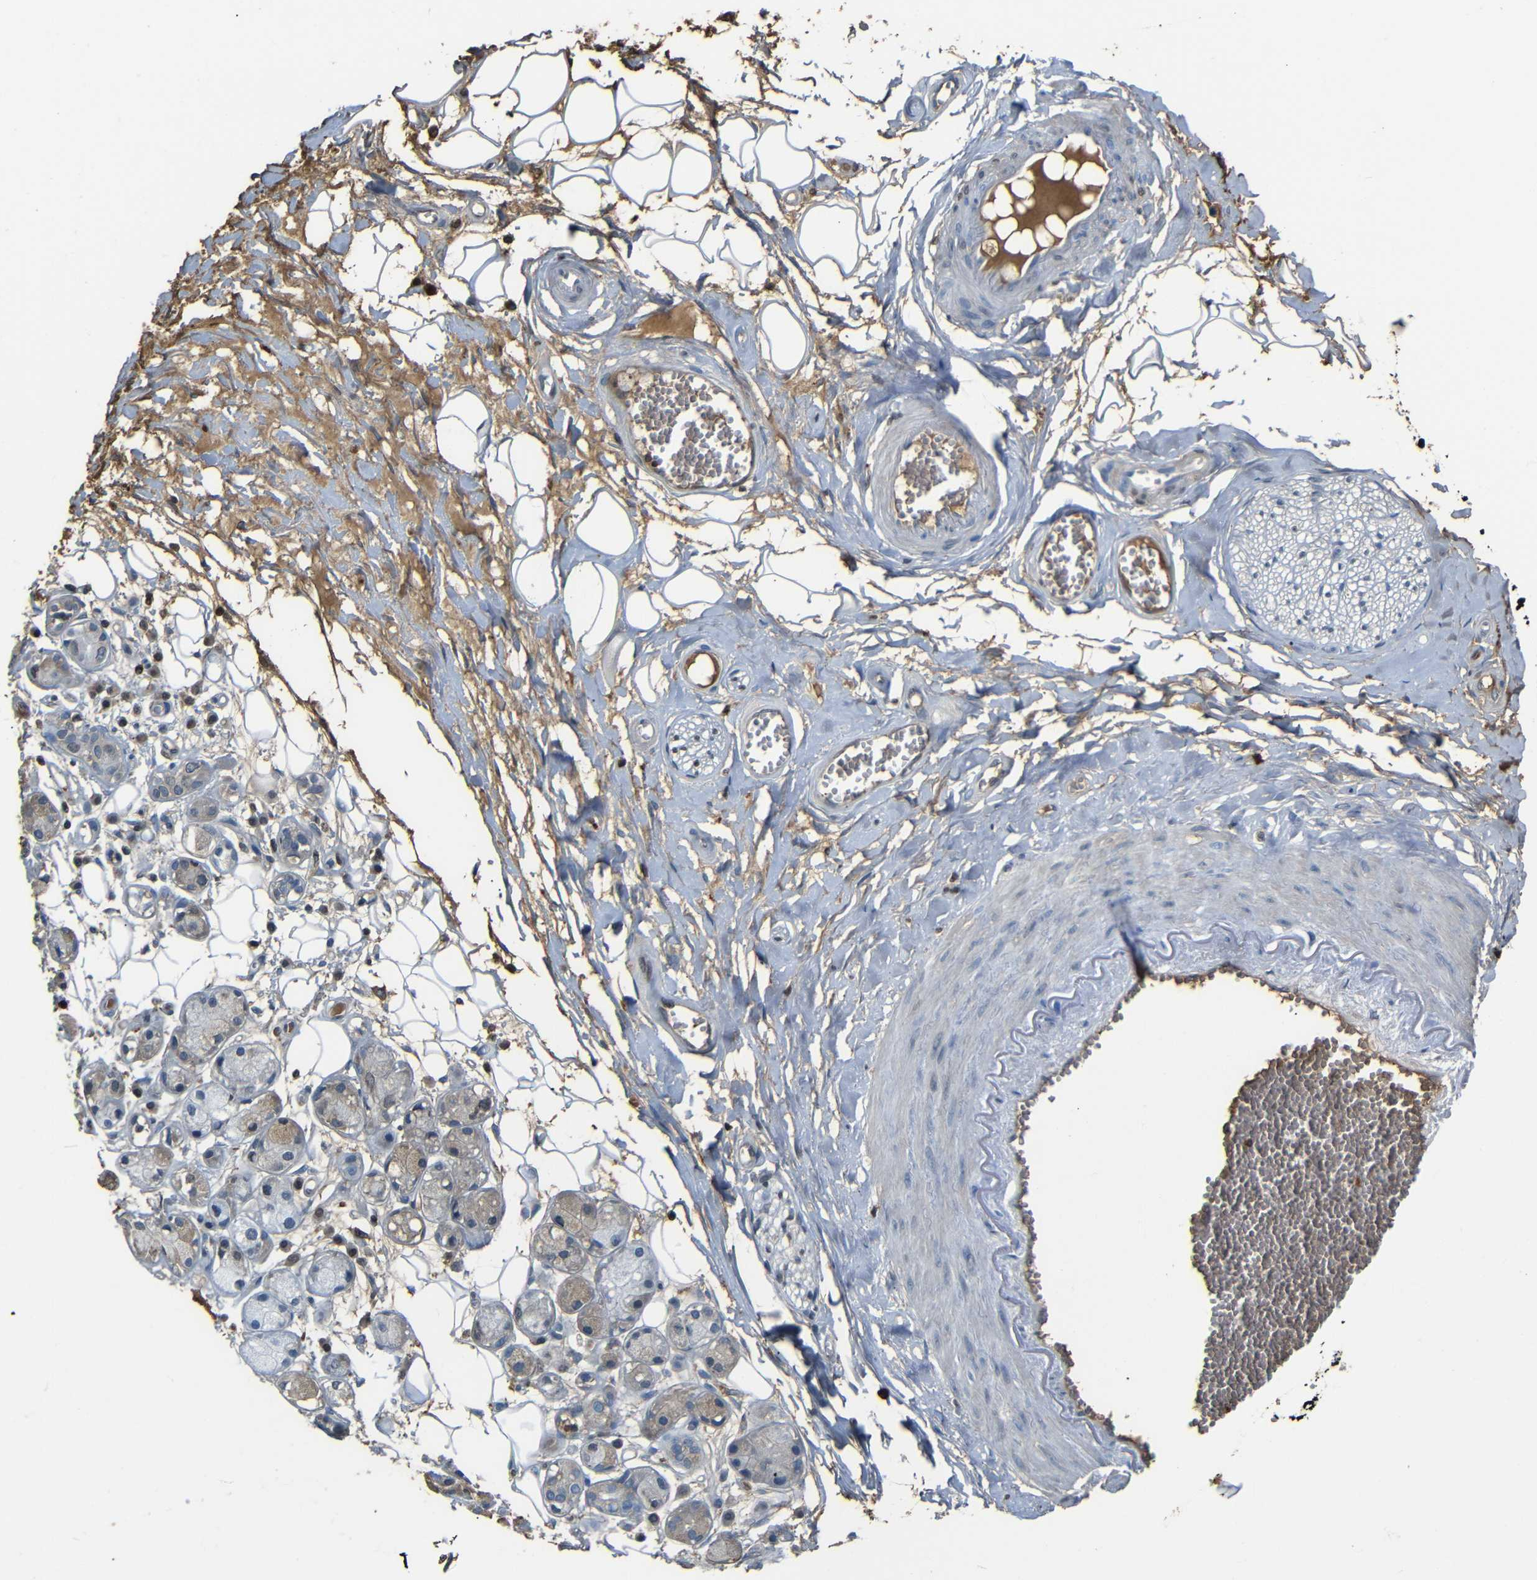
{"staining": {"intensity": "negative", "quantity": "none", "location": "none"}, "tissue": "adipose tissue", "cell_type": "Adipocytes", "image_type": "normal", "snomed": [{"axis": "morphology", "description": "Normal tissue, NOS"}, {"axis": "morphology", "description": "Inflammation, NOS"}, {"axis": "topography", "description": "Salivary gland"}, {"axis": "topography", "description": "Peripheral nerve tissue"}], "caption": "There is no significant positivity in adipocytes of adipose tissue.", "gene": "SERPINA1", "patient": {"sex": "female", "age": 75}}